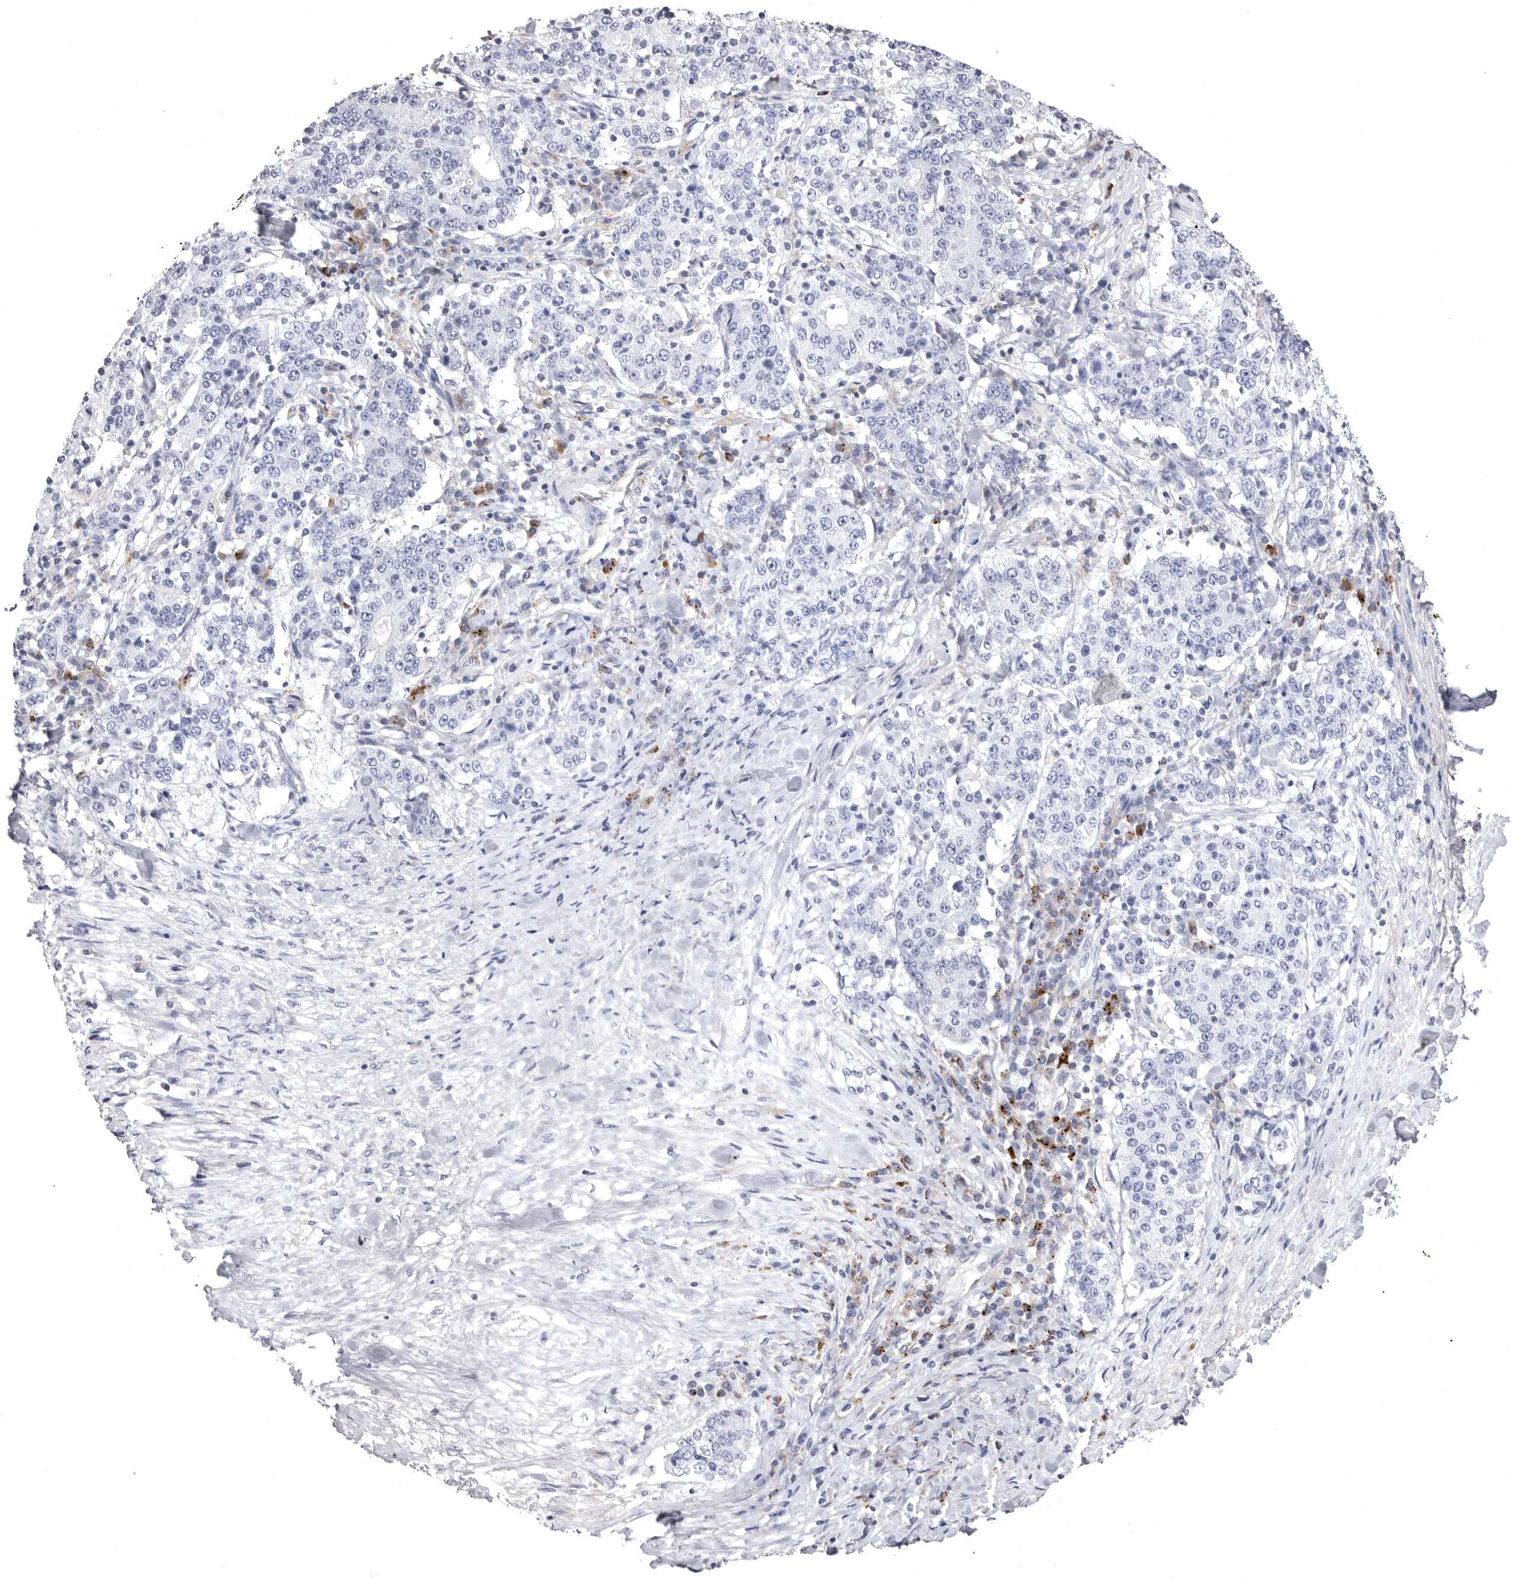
{"staining": {"intensity": "negative", "quantity": "none", "location": "none"}, "tissue": "stomach cancer", "cell_type": "Tumor cells", "image_type": "cancer", "snomed": [{"axis": "morphology", "description": "Adenocarcinoma, NOS"}, {"axis": "topography", "description": "Stomach"}], "caption": "A histopathology image of human adenocarcinoma (stomach) is negative for staining in tumor cells.", "gene": "PSPN", "patient": {"sex": "male", "age": 59}}